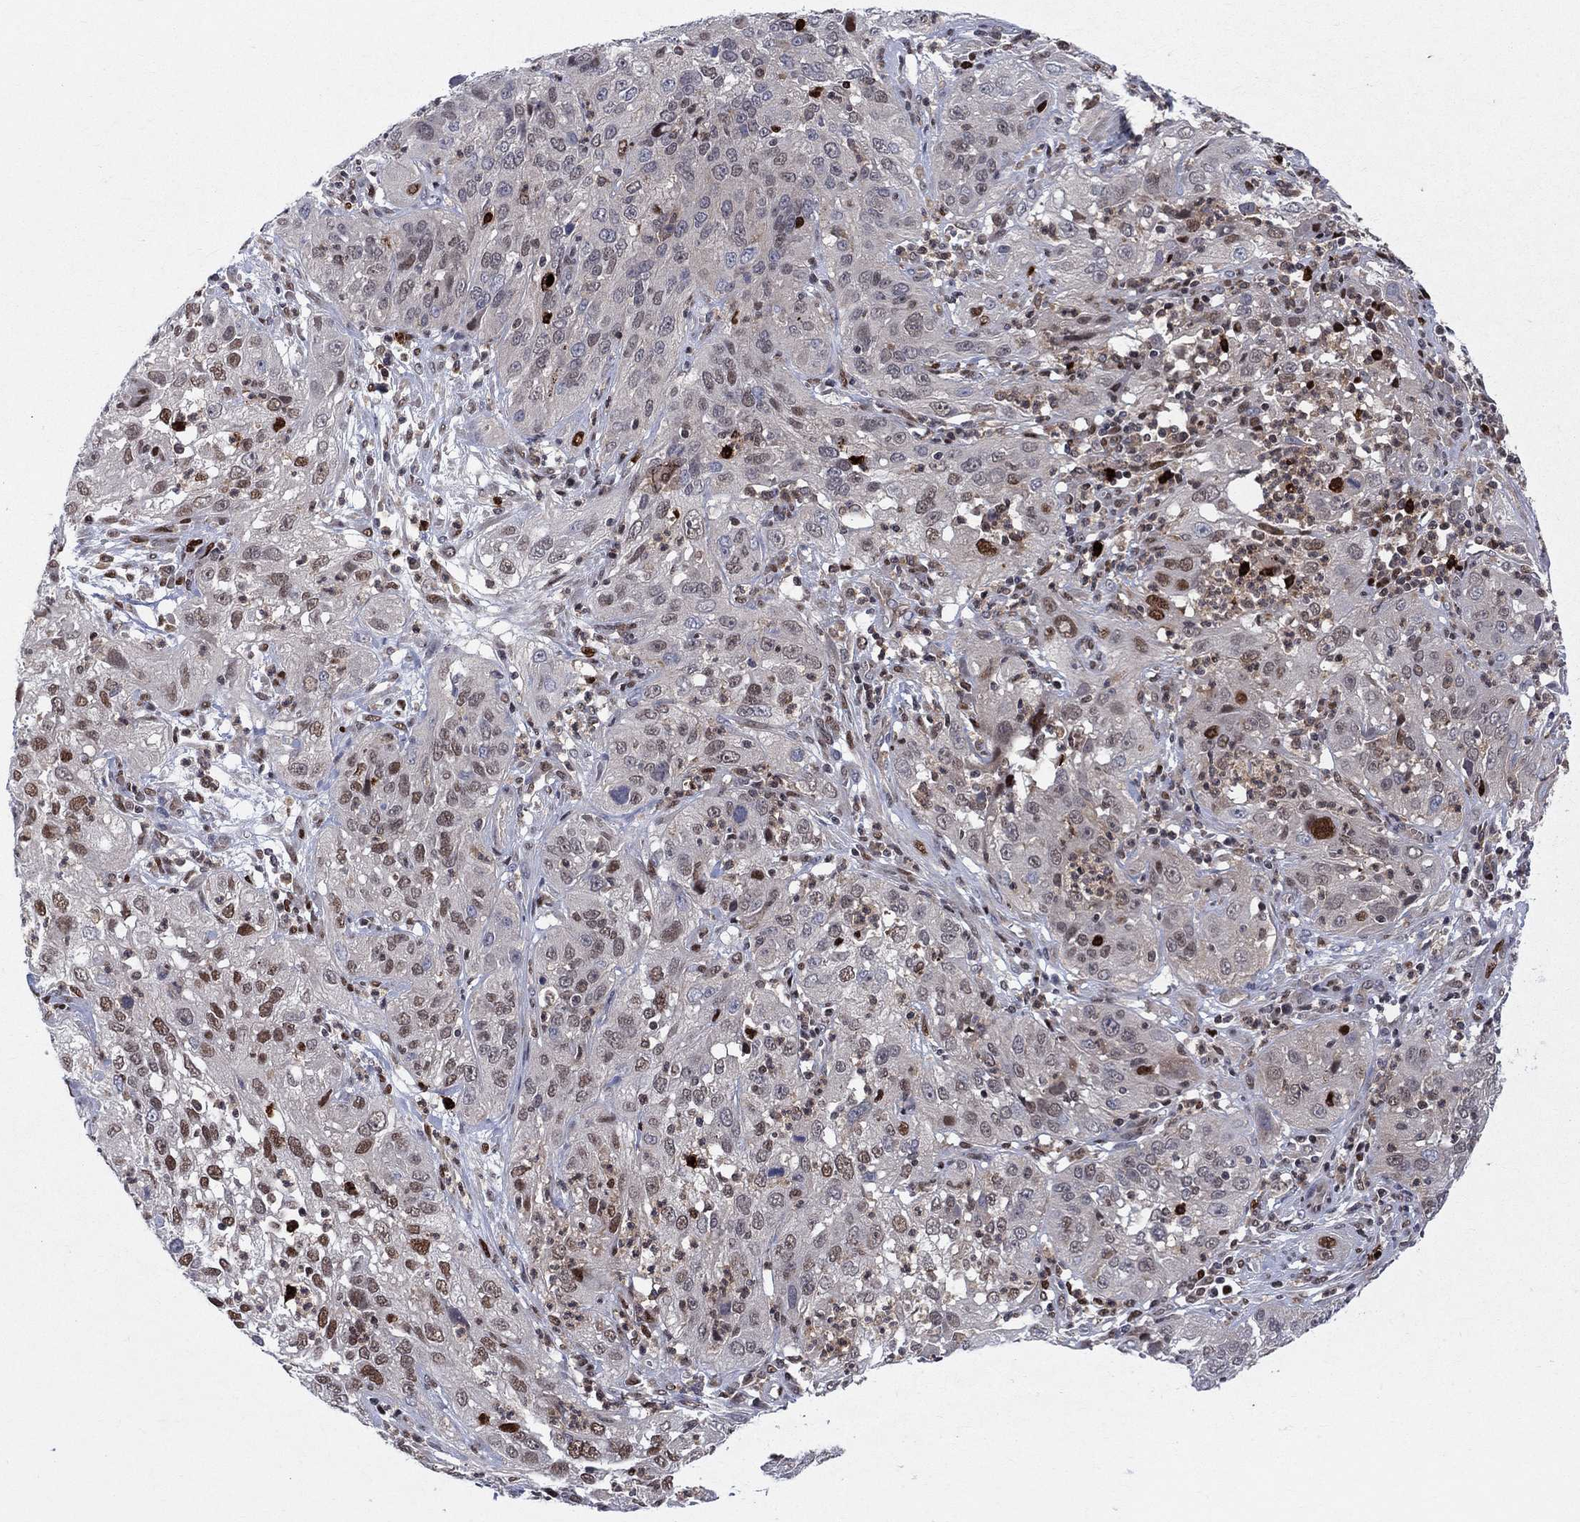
{"staining": {"intensity": "moderate", "quantity": "<25%", "location": "nuclear"}, "tissue": "cervical cancer", "cell_type": "Tumor cells", "image_type": "cancer", "snomed": [{"axis": "morphology", "description": "Squamous cell carcinoma, NOS"}, {"axis": "topography", "description": "Cervix"}], "caption": "This is a photomicrograph of IHC staining of cervical squamous cell carcinoma, which shows moderate expression in the nuclear of tumor cells.", "gene": "ZNHIT3", "patient": {"sex": "female", "age": 32}}